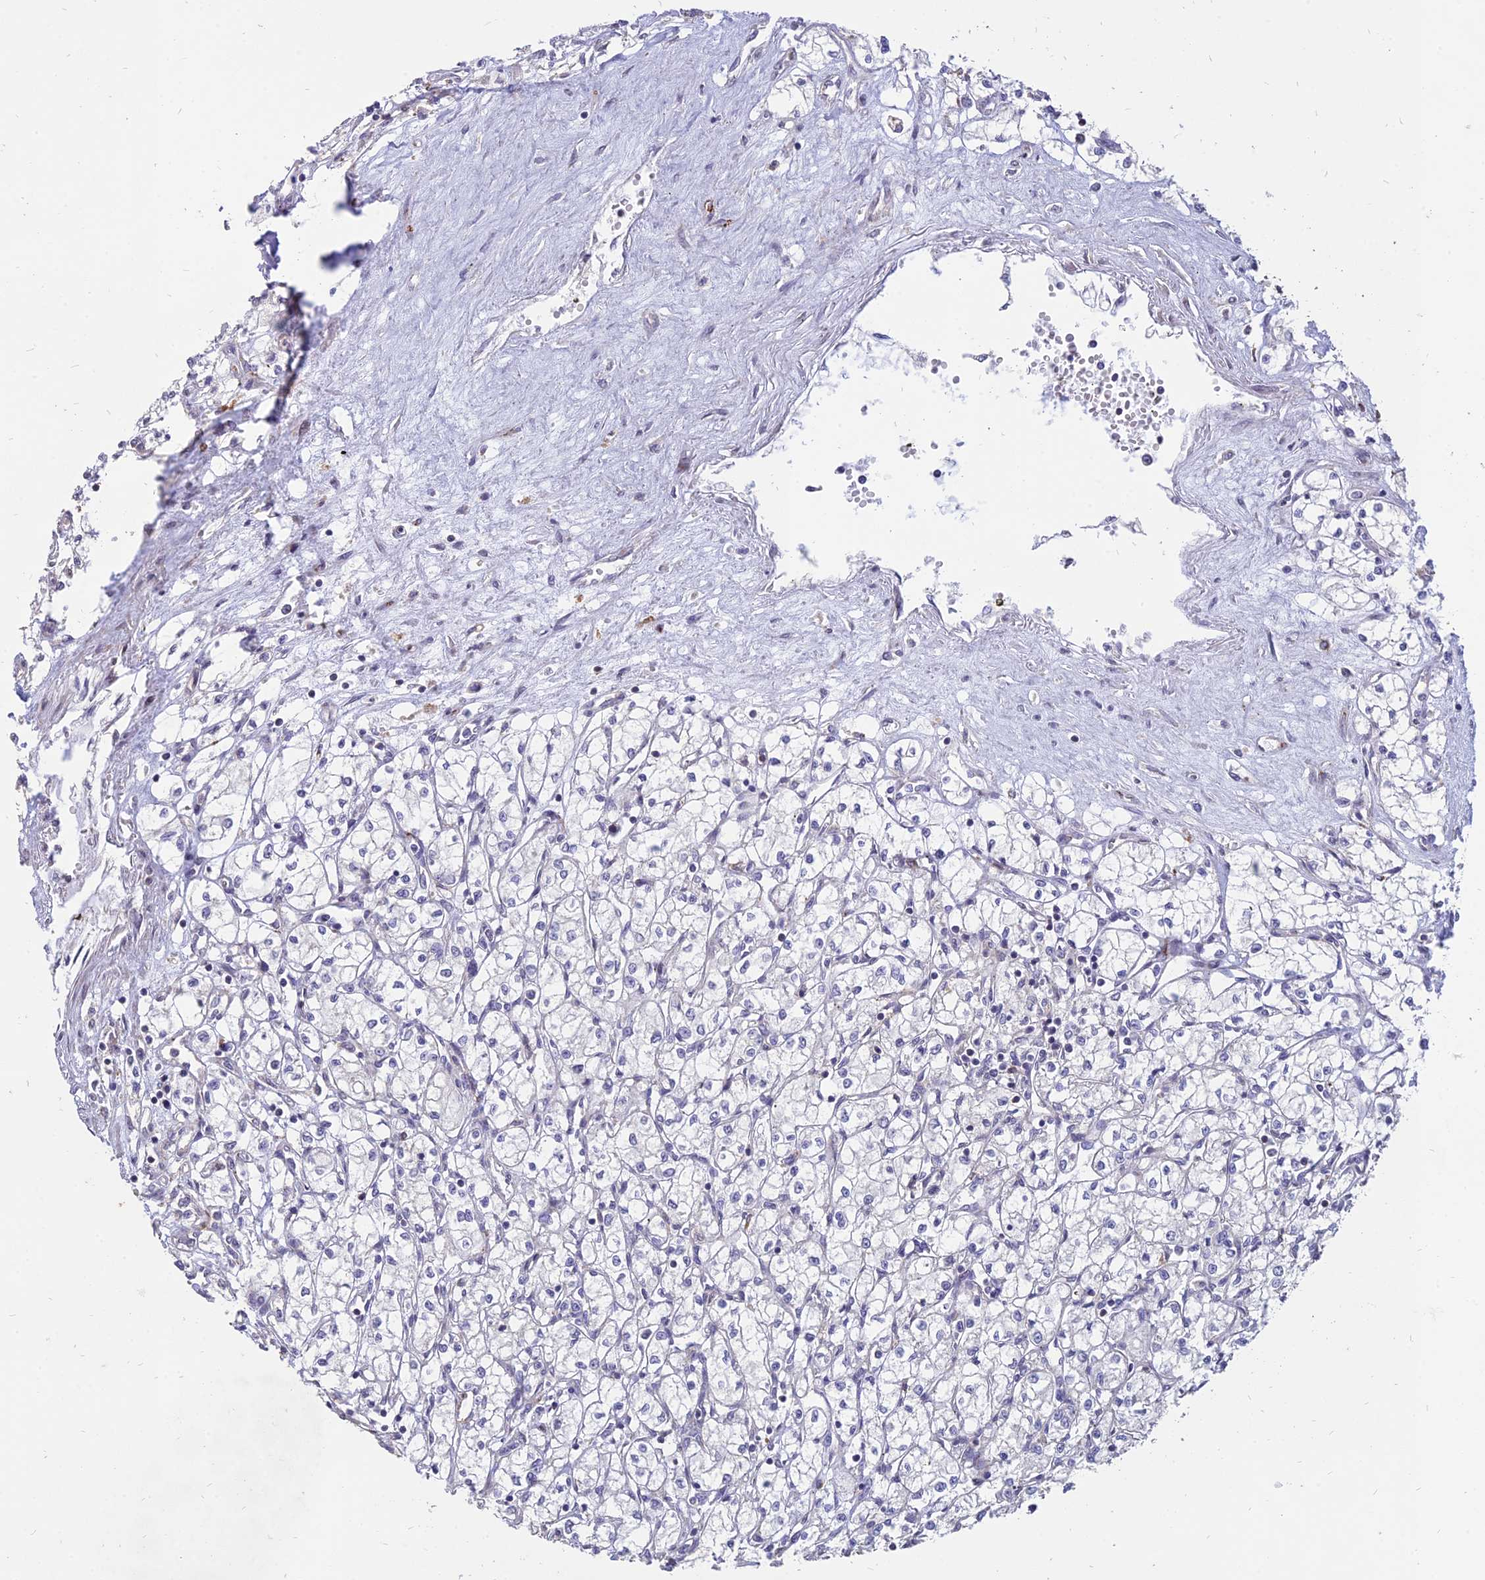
{"staining": {"intensity": "negative", "quantity": "none", "location": "none"}, "tissue": "renal cancer", "cell_type": "Tumor cells", "image_type": "cancer", "snomed": [{"axis": "morphology", "description": "Adenocarcinoma, NOS"}, {"axis": "topography", "description": "Kidney"}], "caption": "This is a image of IHC staining of renal cancer (adenocarcinoma), which shows no staining in tumor cells.", "gene": "ST3GAL6", "patient": {"sex": "male", "age": 59}}